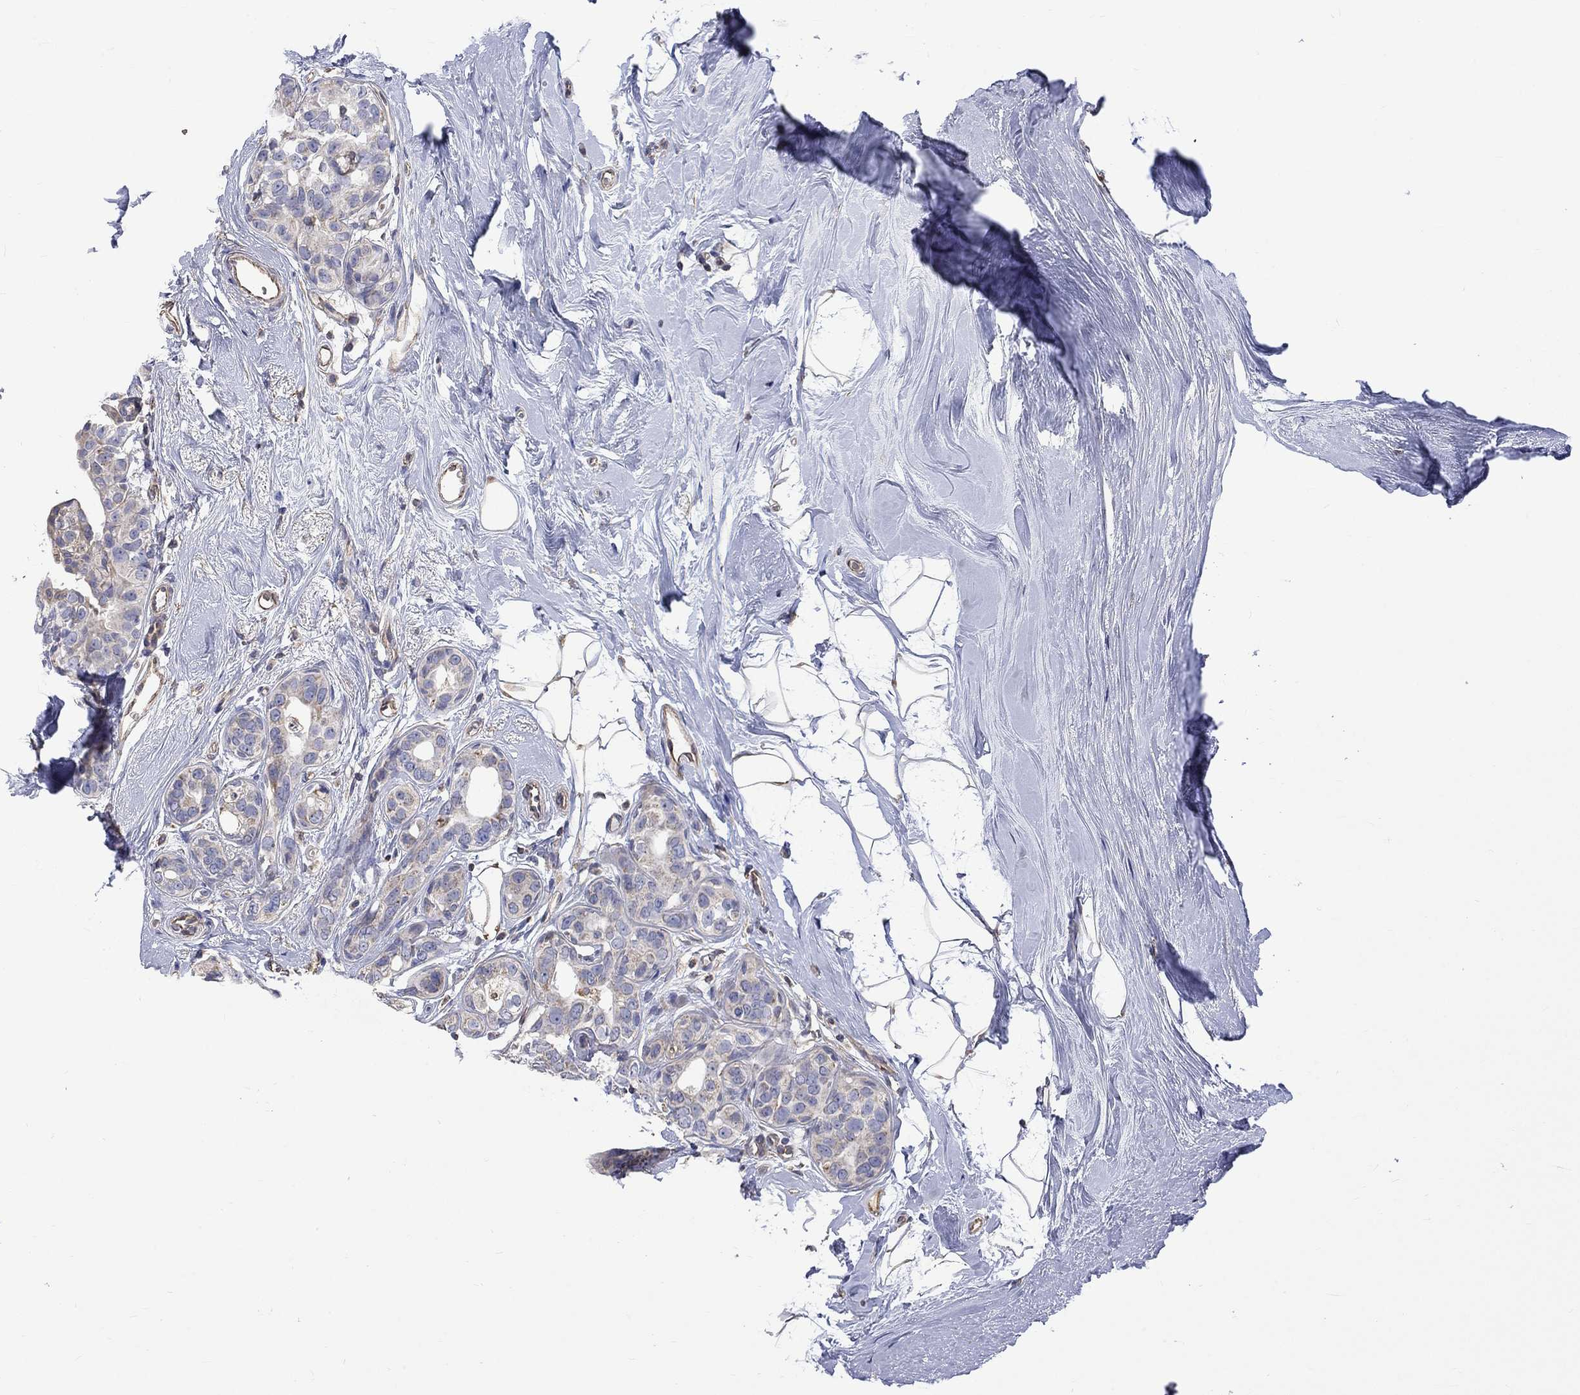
{"staining": {"intensity": "moderate", "quantity": "<25%", "location": "cytoplasmic/membranous"}, "tissue": "breast cancer", "cell_type": "Tumor cells", "image_type": "cancer", "snomed": [{"axis": "morphology", "description": "Duct carcinoma"}, {"axis": "topography", "description": "Breast"}], "caption": "This is a photomicrograph of immunohistochemistry staining of breast cancer (intraductal carcinoma), which shows moderate positivity in the cytoplasmic/membranous of tumor cells.", "gene": "CAMKK2", "patient": {"sex": "female", "age": 55}}